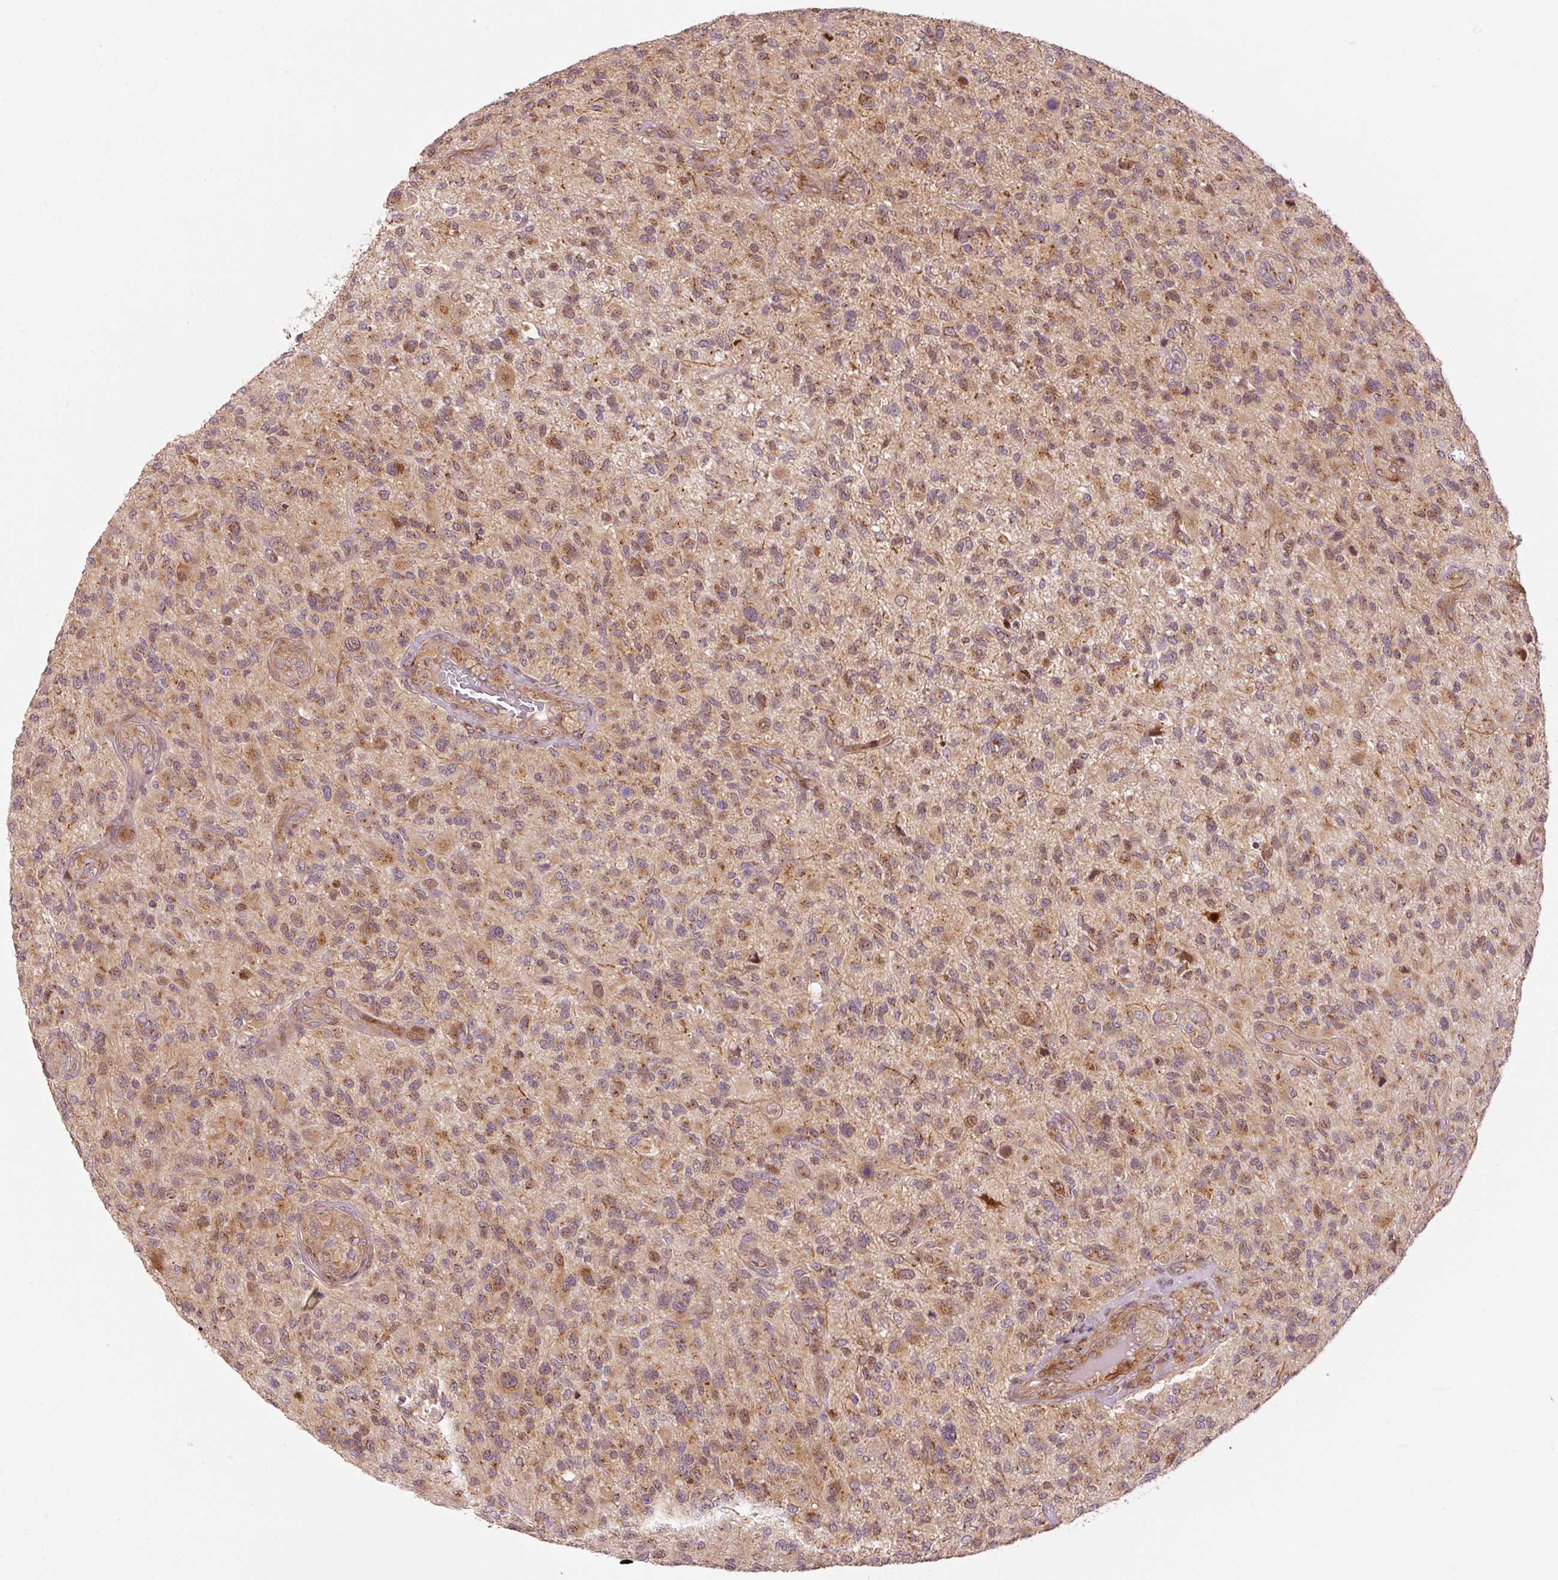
{"staining": {"intensity": "moderate", "quantity": "<25%", "location": "cytoplasmic/membranous,nuclear"}, "tissue": "glioma", "cell_type": "Tumor cells", "image_type": "cancer", "snomed": [{"axis": "morphology", "description": "Glioma, malignant, High grade"}, {"axis": "topography", "description": "Brain"}], "caption": "Immunohistochemistry (IHC) (DAB (3,3'-diaminobenzidine)) staining of human glioma displays moderate cytoplasmic/membranous and nuclear protein positivity in about <25% of tumor cells.", "gene": "PPP1R14B", "patient": {"sex": "male", "age": 47}}